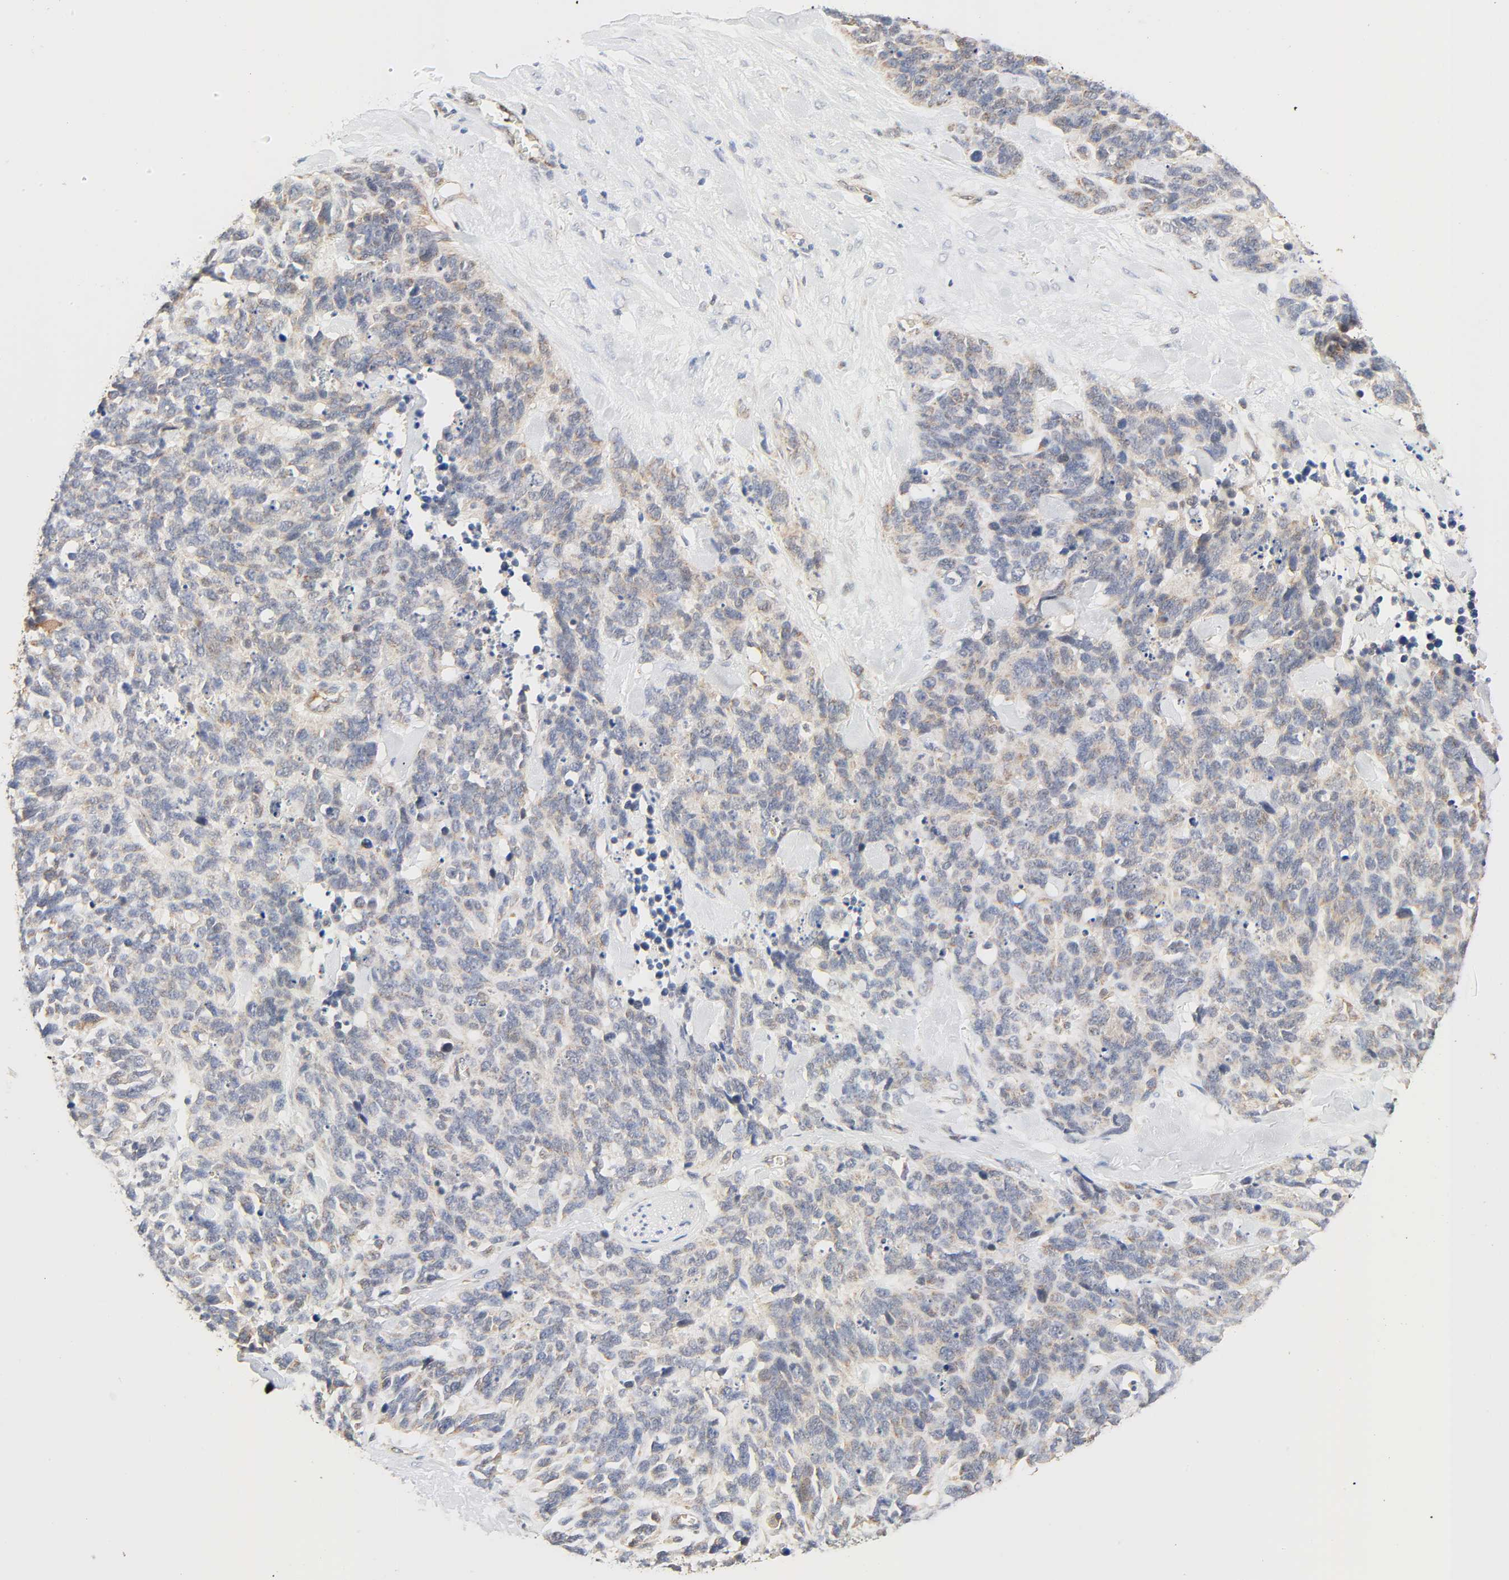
{"staining": {"intensity": "moderate", "quantity": "25%-75%", "location": "cytoplasmic/membranous"}, "tissue": "lung cancer", "cell_type": "Tumor cells", "image_type": "cancer", "snomed": [{"axis": "morphology", "description": "Neoplasm, malignant, NOS"}, {"axis": "topography", "description": "Lung"}], "caption": "A photomicrograph of human lung neoplasm (malignant) stained for a protein demonstrates moderate cytoplasmic/membranous brown staining in tumor cells.", "gene": "ZMAT5", "patient": {"sex": "female", "age": 58}}